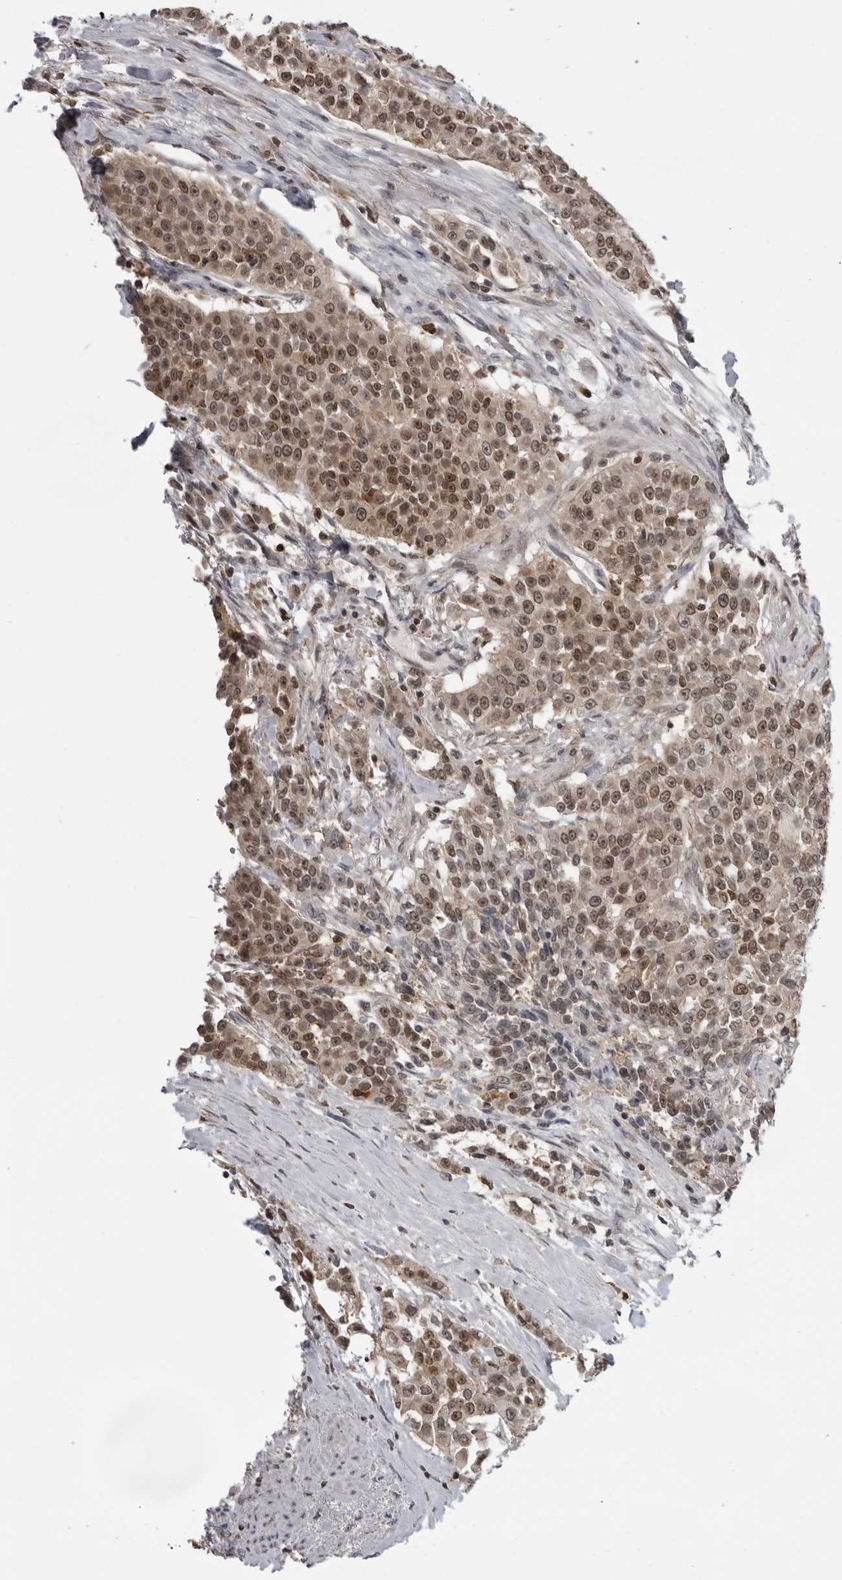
{"staining": {"intensity": "moderate", "quantity": ">75%", "location": "cytoplasmic/membranous,nuclear"}, "tissue": "urothelial cancer", "cell_type": "Tumor cells", "image_type": "cancer", "snomed": [{"axis": "morphology", "description": "Urothelial carcinoma, High grade"}, {"axis": "topography", "description": "Urinary bladder"}], "caption": "Tumor cells show medium levels of moderate cytoplasmic/membranous and nuclear positivity in about >75% of cells in urothelial carcinoma (high-grade).", "gene": "PDCL3", "patient": {"sex": "female", "age": 80}}